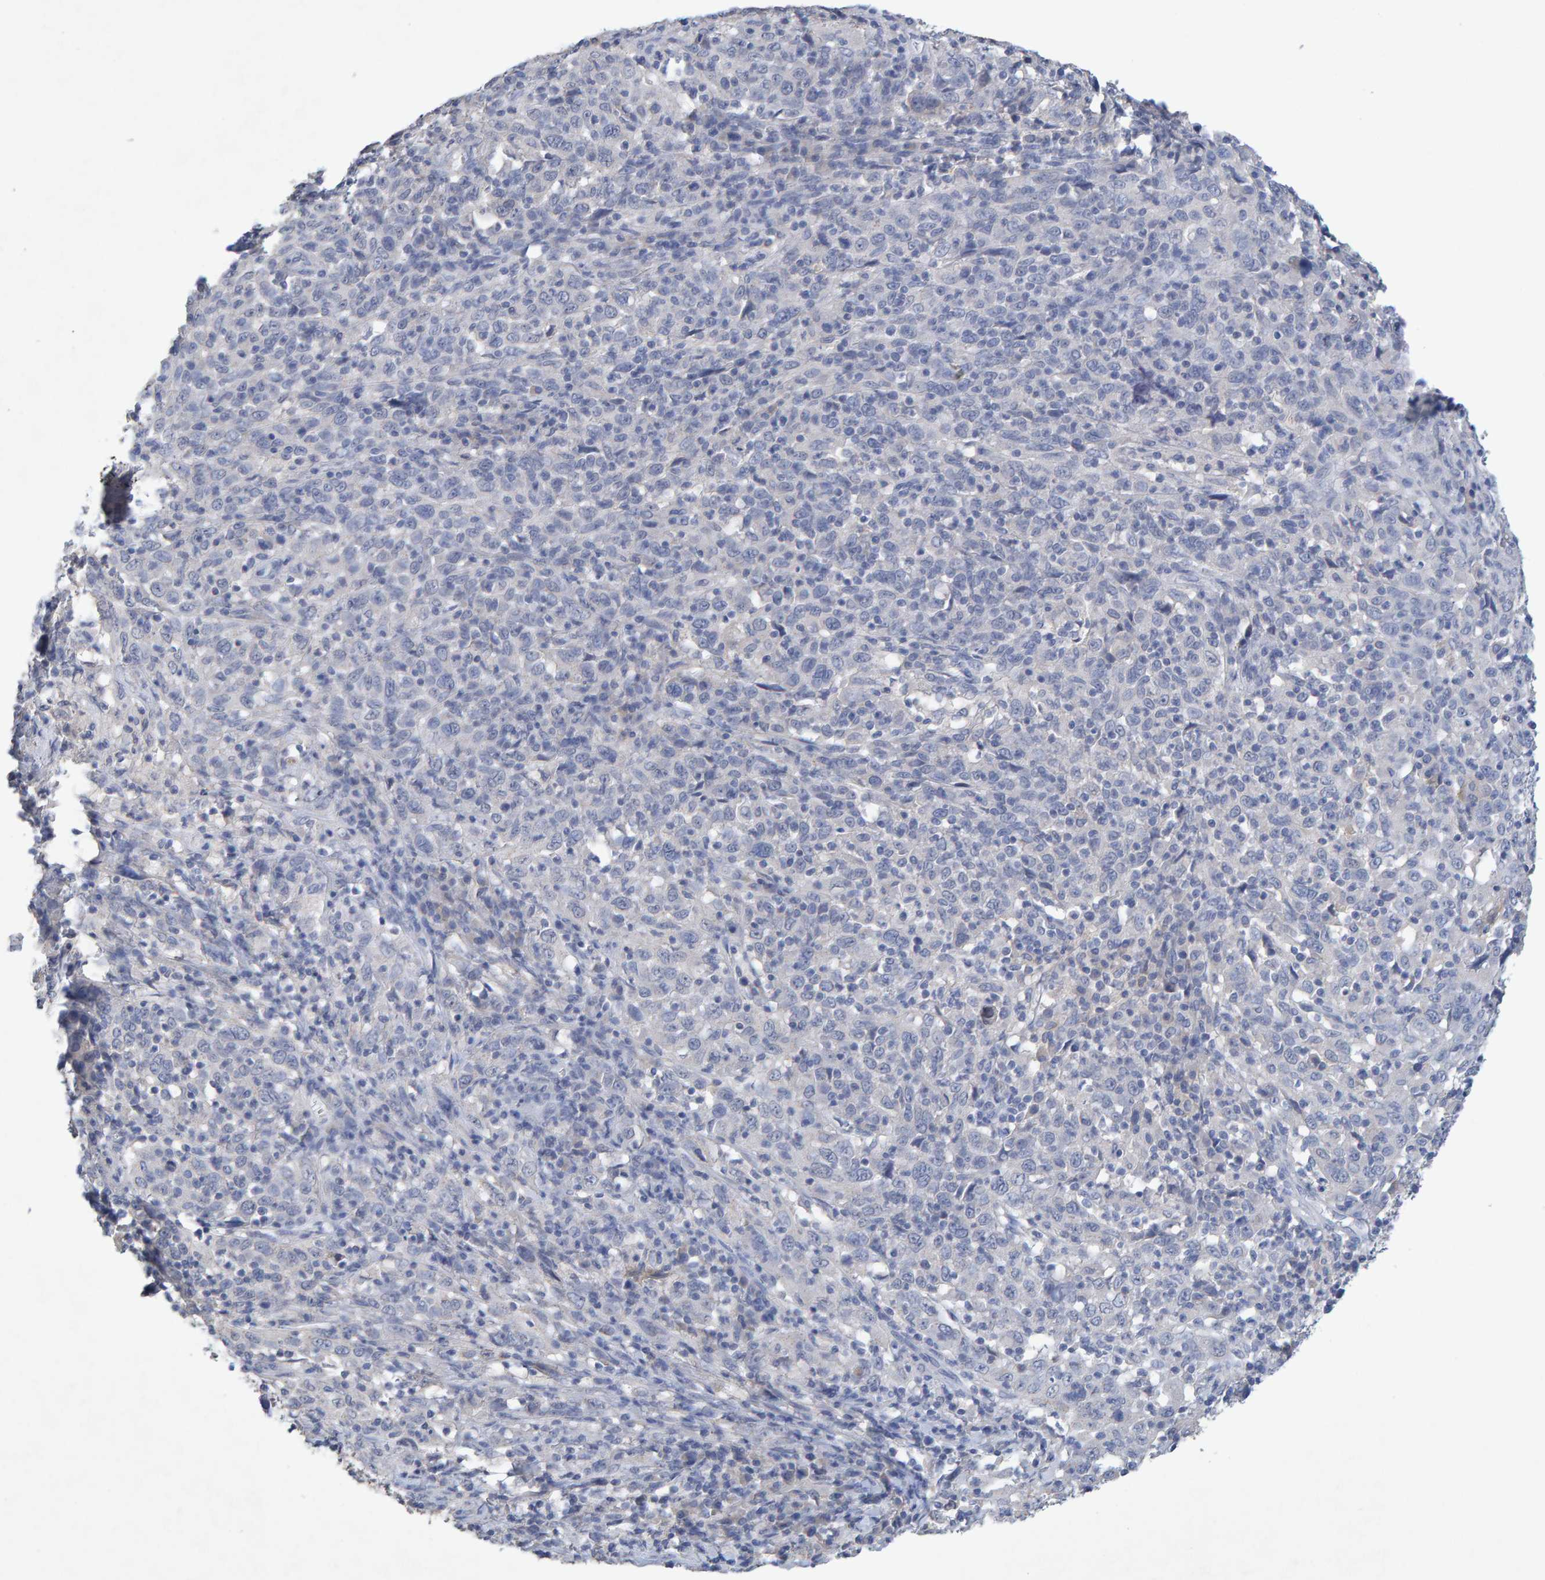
{"staining": {"intensity": "negative", "quantity": "none", "location": "none"}, "tissue": "cervical cancer", "cell_type": "Tumor cells", "image_type": "cancer", "snomed": [{"axis": "morphology", "description": "Squamous cell carcinoma, NOS"}, {"axis": "topography", "description": "Cervix"}], "caption": "High magnification brightfield microscopy of squamous cell carcinoma (cervical) stained with DAB (brown) and counterstained with hematoxylin (blue): tumor cells show no significant staining. (DAB (3,3'-diaminobenzidine) immunohistochemistry (IHC), high magnification).", "gene": "CTH", "patient": {"sex": "female", "age": 46}}